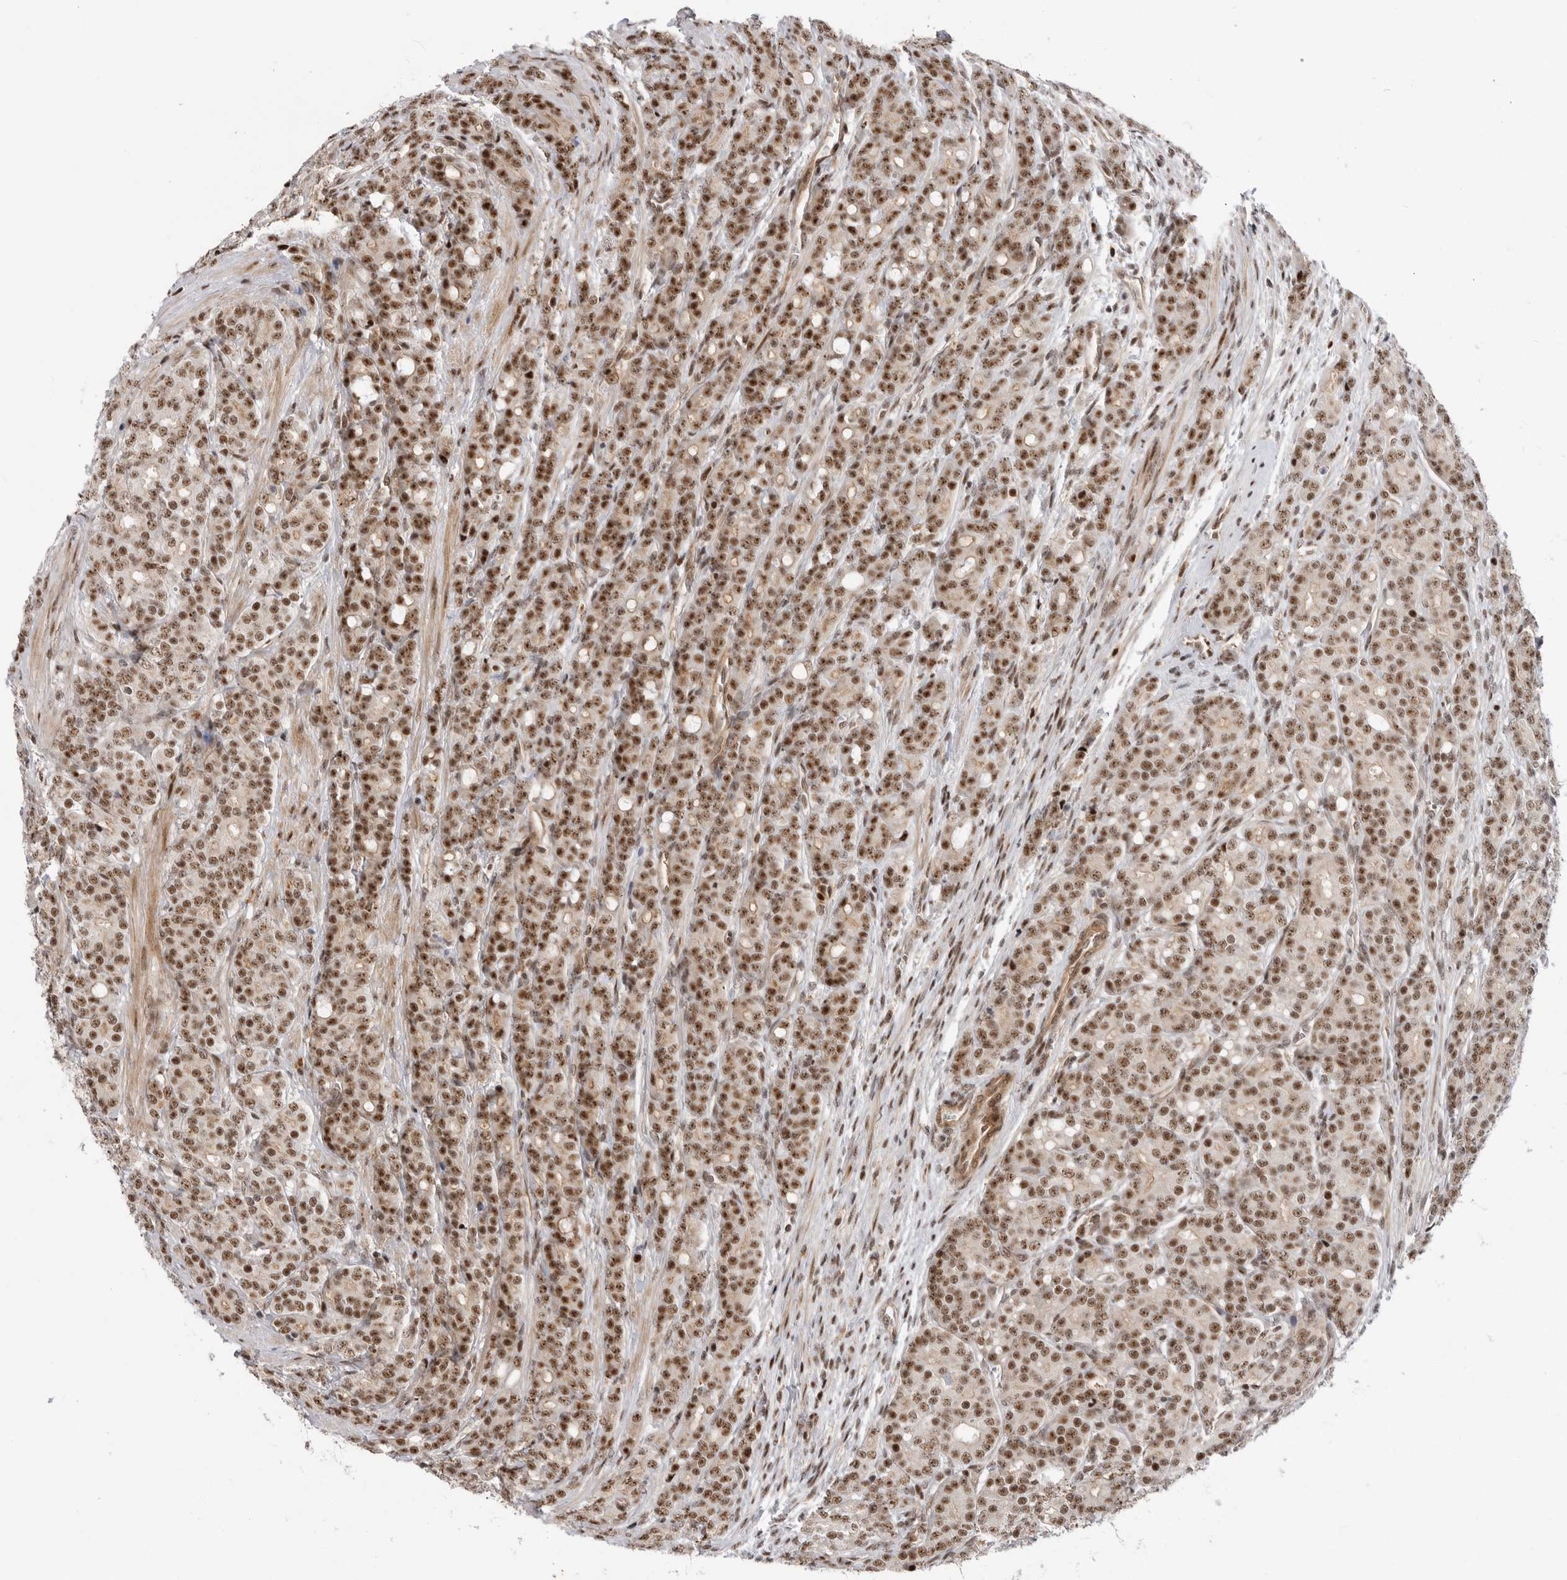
{"staining": {"intensity": "moderate", "quantity": ">75%", "location": "nuclear"}, "tissue": "prostate cancer", "cell_type": "Tumor cells", "image_type": "cancer", "snomed": [{"axis": "morphology", "description": "Adenocarcinoma, High grade"}, {"axis": "topography", "description": "Prostate"}], "caption": "Immunohistochemistry staining of prostate cancer (adenocarcinoma (high-grade)), which displays medium levels of moderate nuclear positivity in about >75% of tumor cells indicating moderate nuclear protein staining. The staining was performed using DAB (3,3'-diaminobenzidine) (brown) for protein detection and nuclei were counterstained in hematoxylin (blue).", "gene": "GPATCH2", "patient": {"sex": "male", "age": 62}}